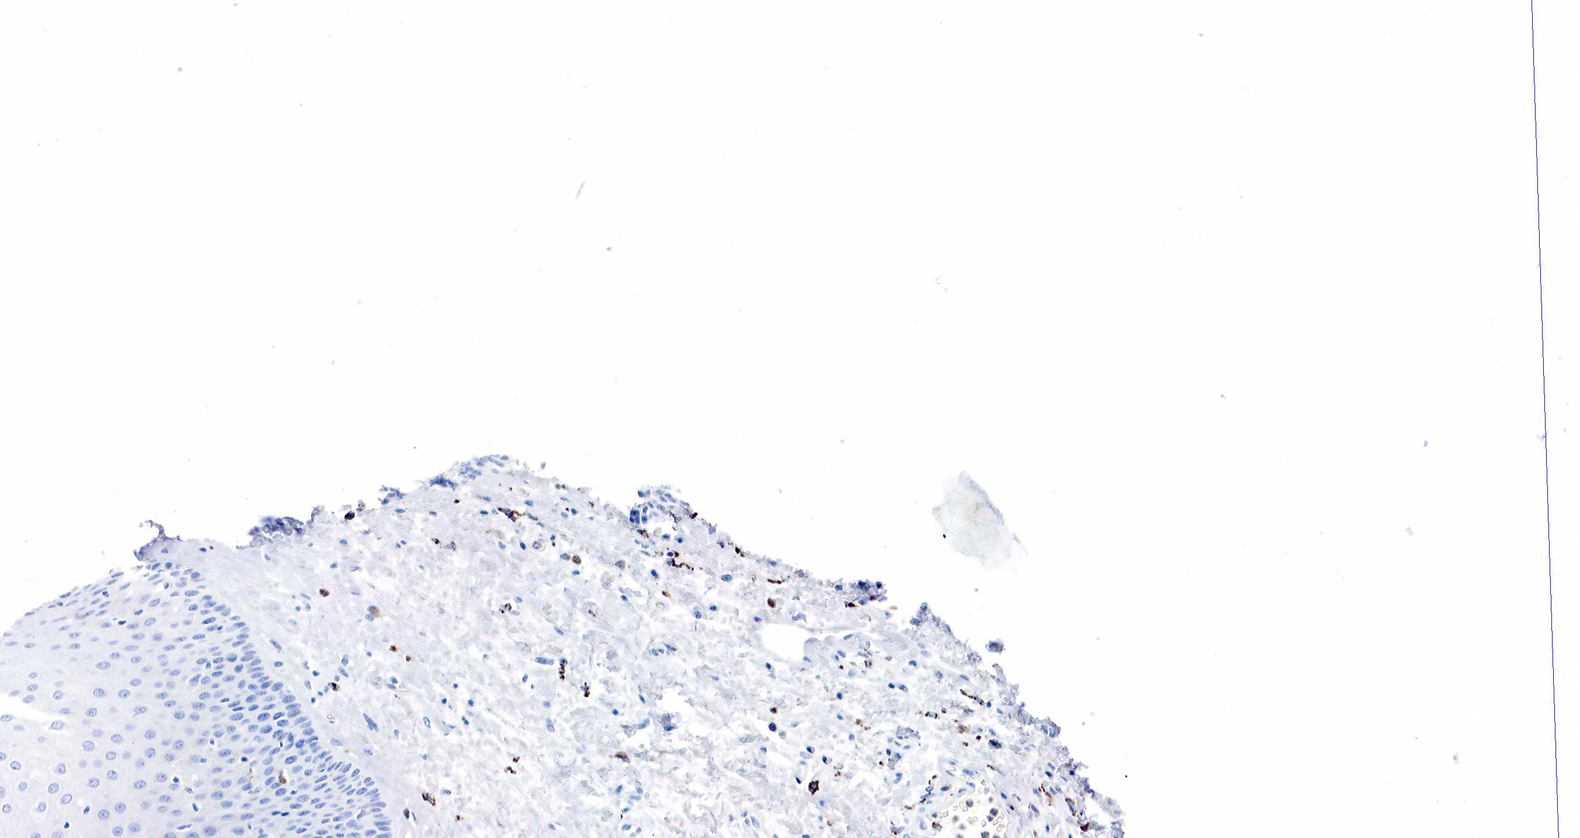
{"staining": {"intensity": "negative", "quantity": "none", "location": "none"}, "tissue": "esophagus", "cell_type": "Squamous epithelial cells", "image_type": "normal", "snomed": [{"axis": "morphology", "description": "Normal tissue, NOS"}, {"axis": "topography", "description": "Esophagus"}], "caption": "Immunohistochemistry (IHC) photomicrograph of benign human esophagus stained for a protein (brown), which displays no positivity in squamous epithelial cells.", "gene": "CD68", "patient": {"sex": "male", "age": 65}}